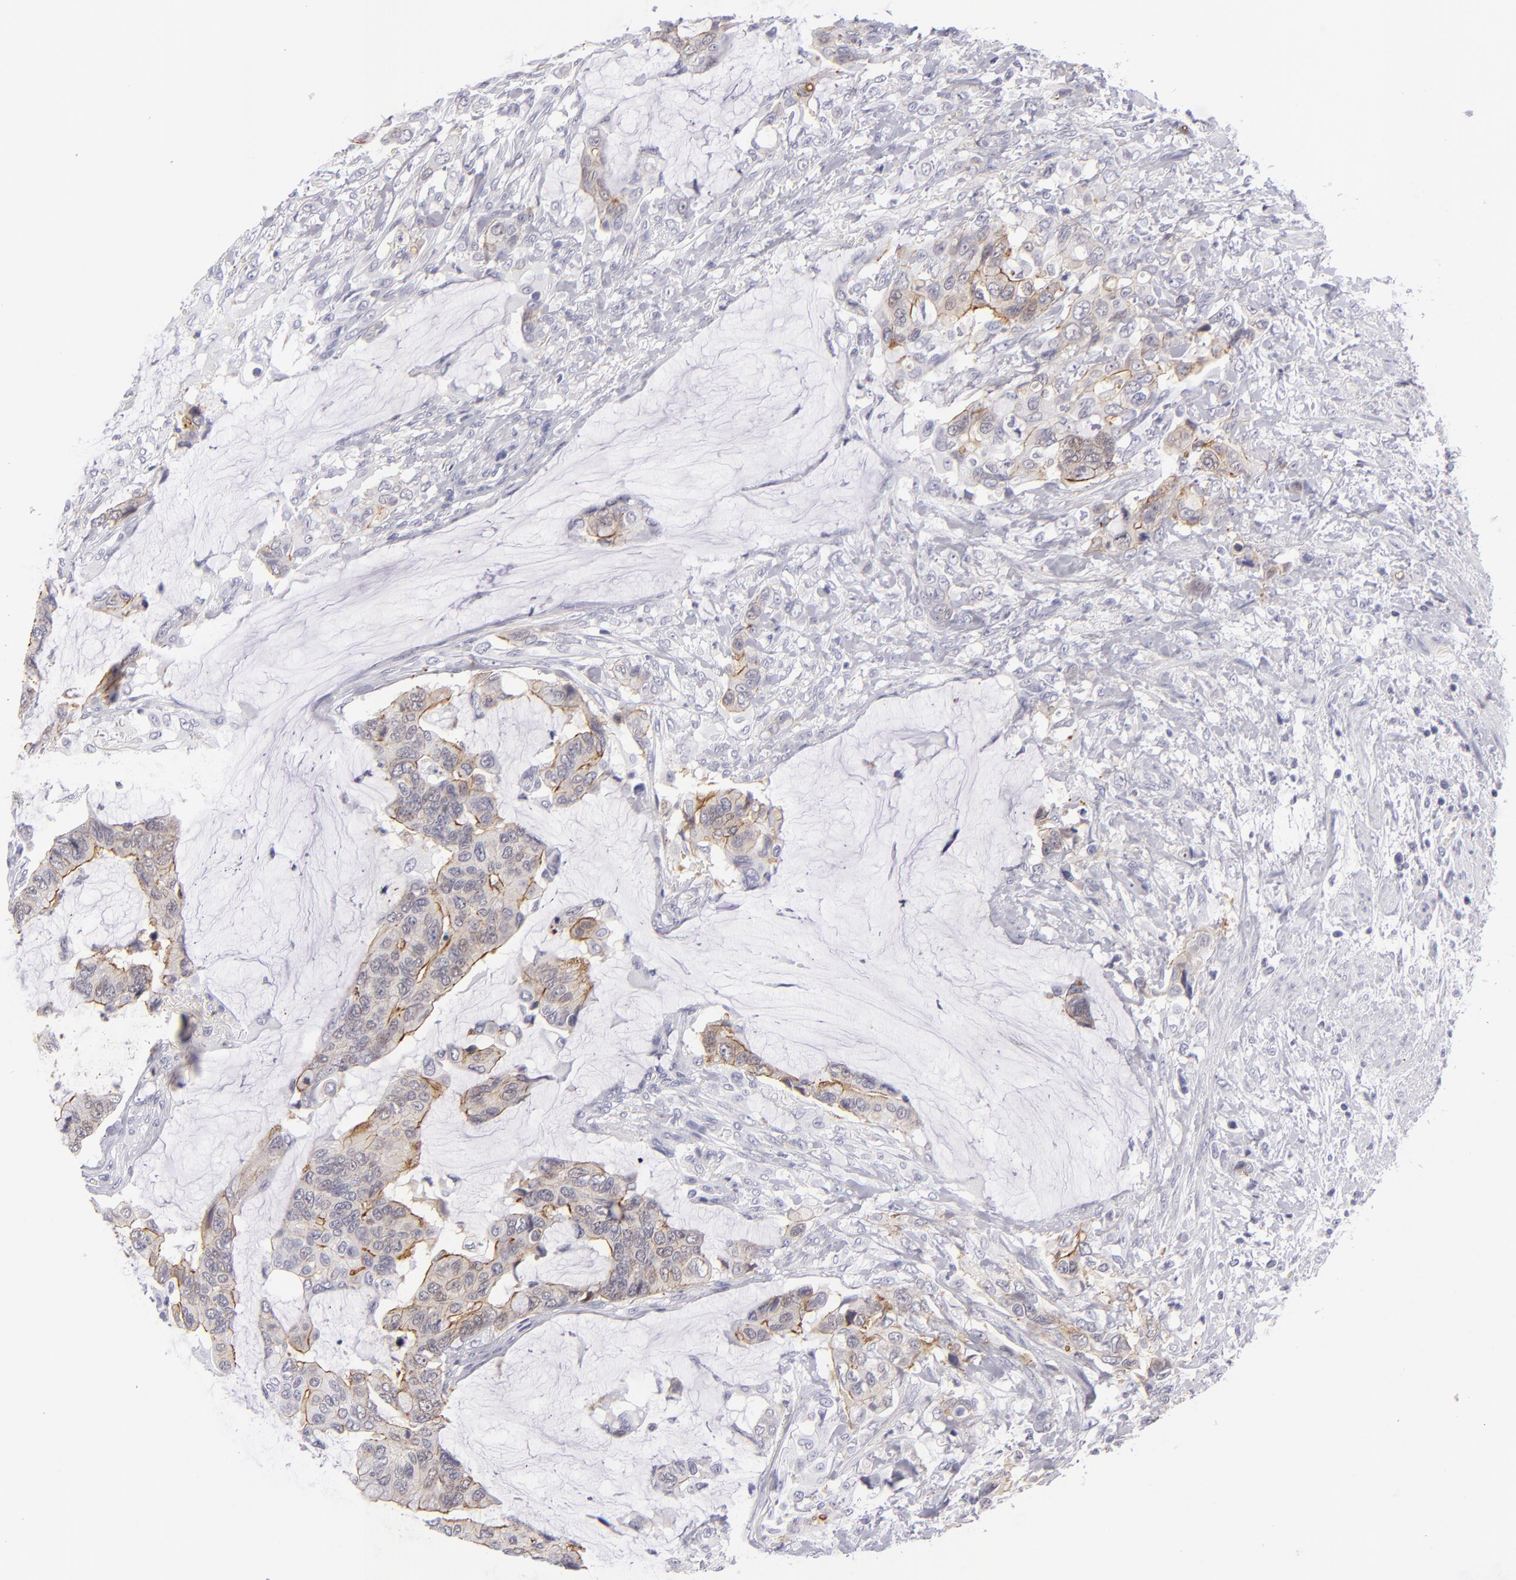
{"staining": {"intensity": "moderate", "quantity": "25%-75%", "location": "cytoplasmic/membranous"}, "tissue": "colorectal cancer", "cell_type": "Tumor cells", "image_type": "cancer", "snomed": [{"axis": "morphology", "description": "Adenocarcinoma, NOS"}, {"axis": "topography", "description": "Rectum"}], "caption": "Immunohistochemistry of colorectal cancer (adenocarcinoma) displays medium levels of moderate cytoplasmic/membranous staining in about 25%-75% of tumor cells. Ihc stains the protein in brown and the nuclei are stained blue.", "gene": "VIL1", "patient": {"sex": "female", "age": 59}}